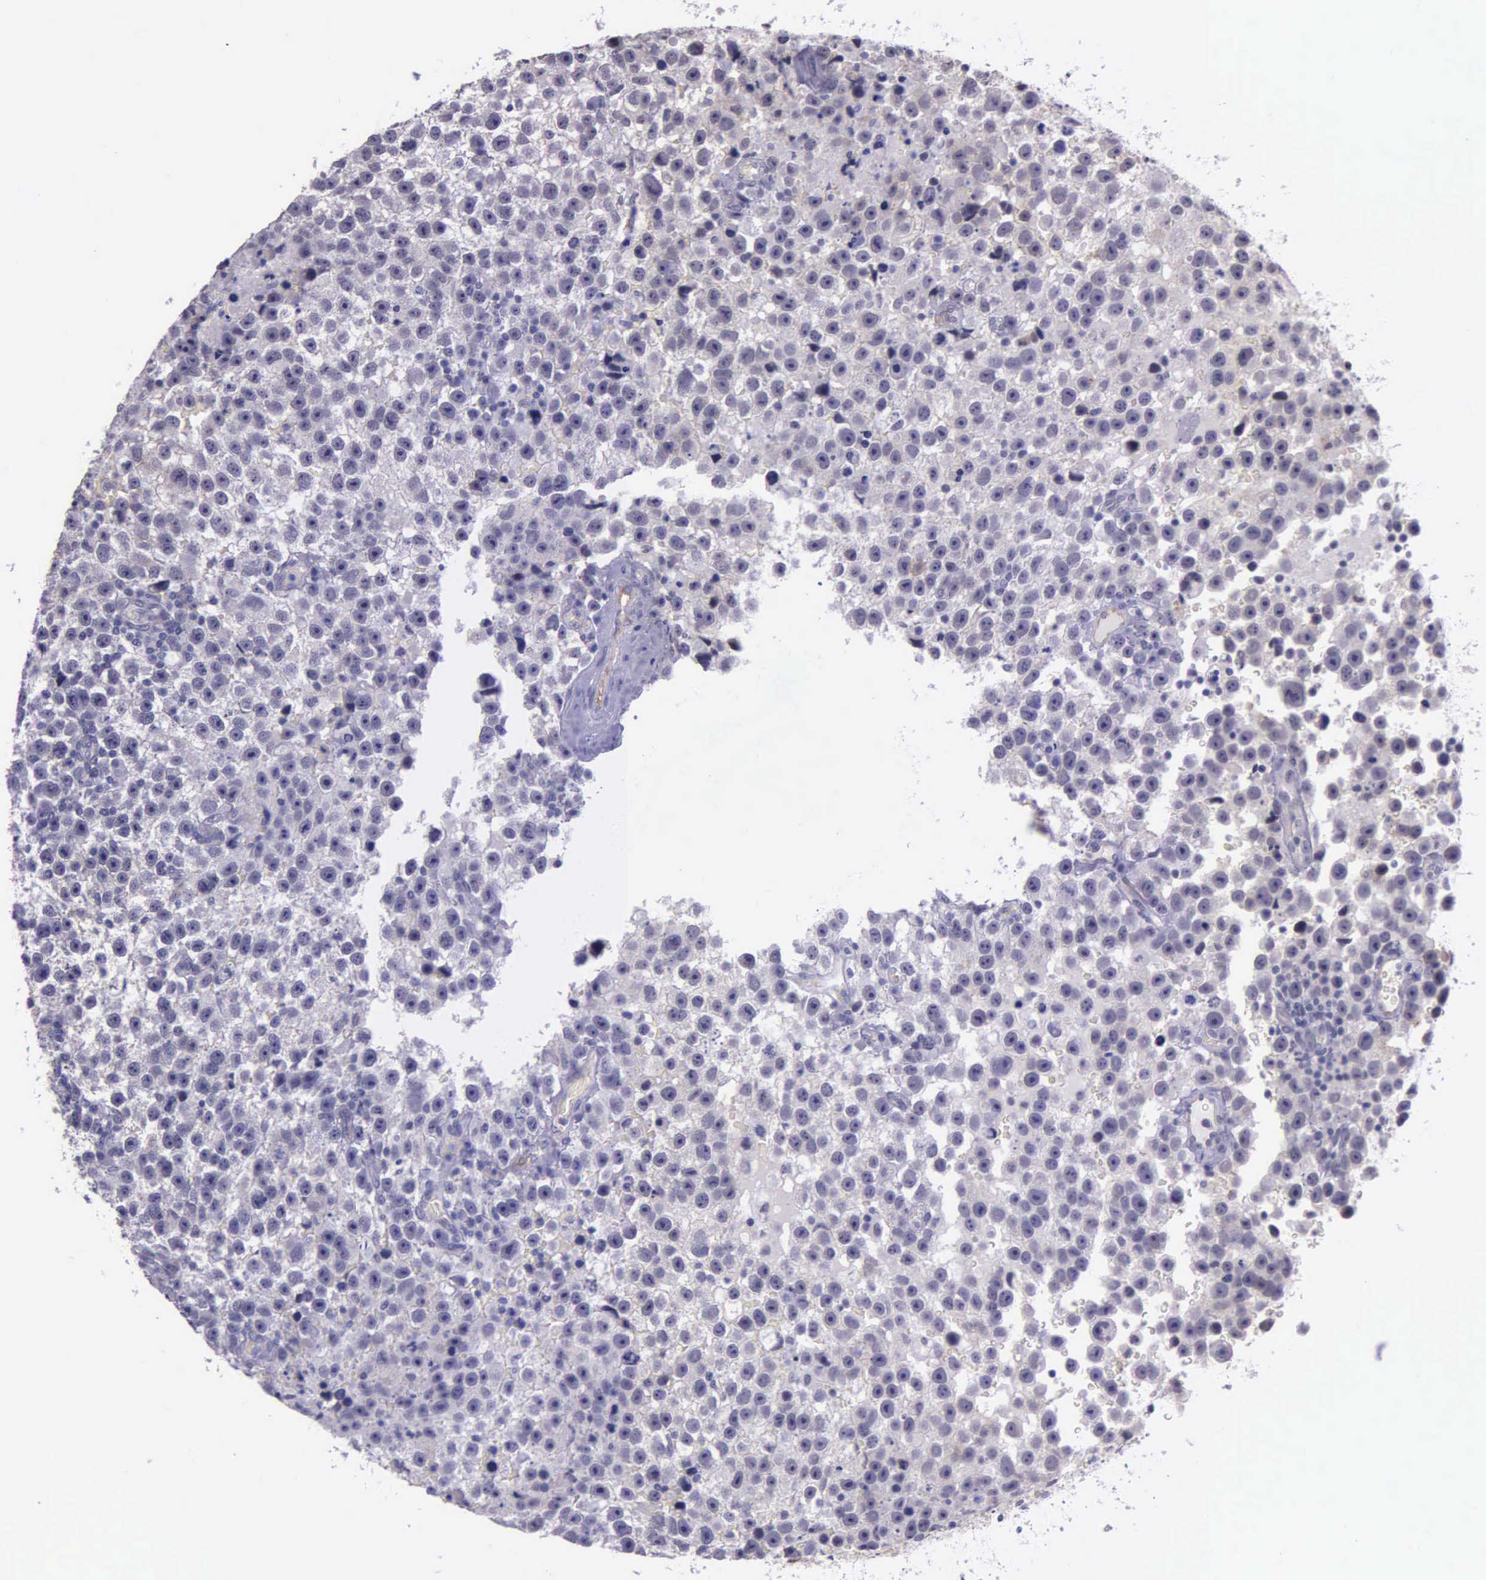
{"staining": {"intensity": "negative", "quantity": "none", "location": "none"}, "tissue": "testis cancer", "cell_type": "Tumor cells", "image_type": "cancer", "snomed": [{"axis": "morphology", "description": "Seminoma, NOS"}, {"axis": "topography", "description": "Testis"}], "caption": "Immunohistochemistry (IHC) of testis seminoma exhibits no positivity in tumor cells.", "gene": "AHNAK2", "patient": {"sex": "male", "age": 33}}